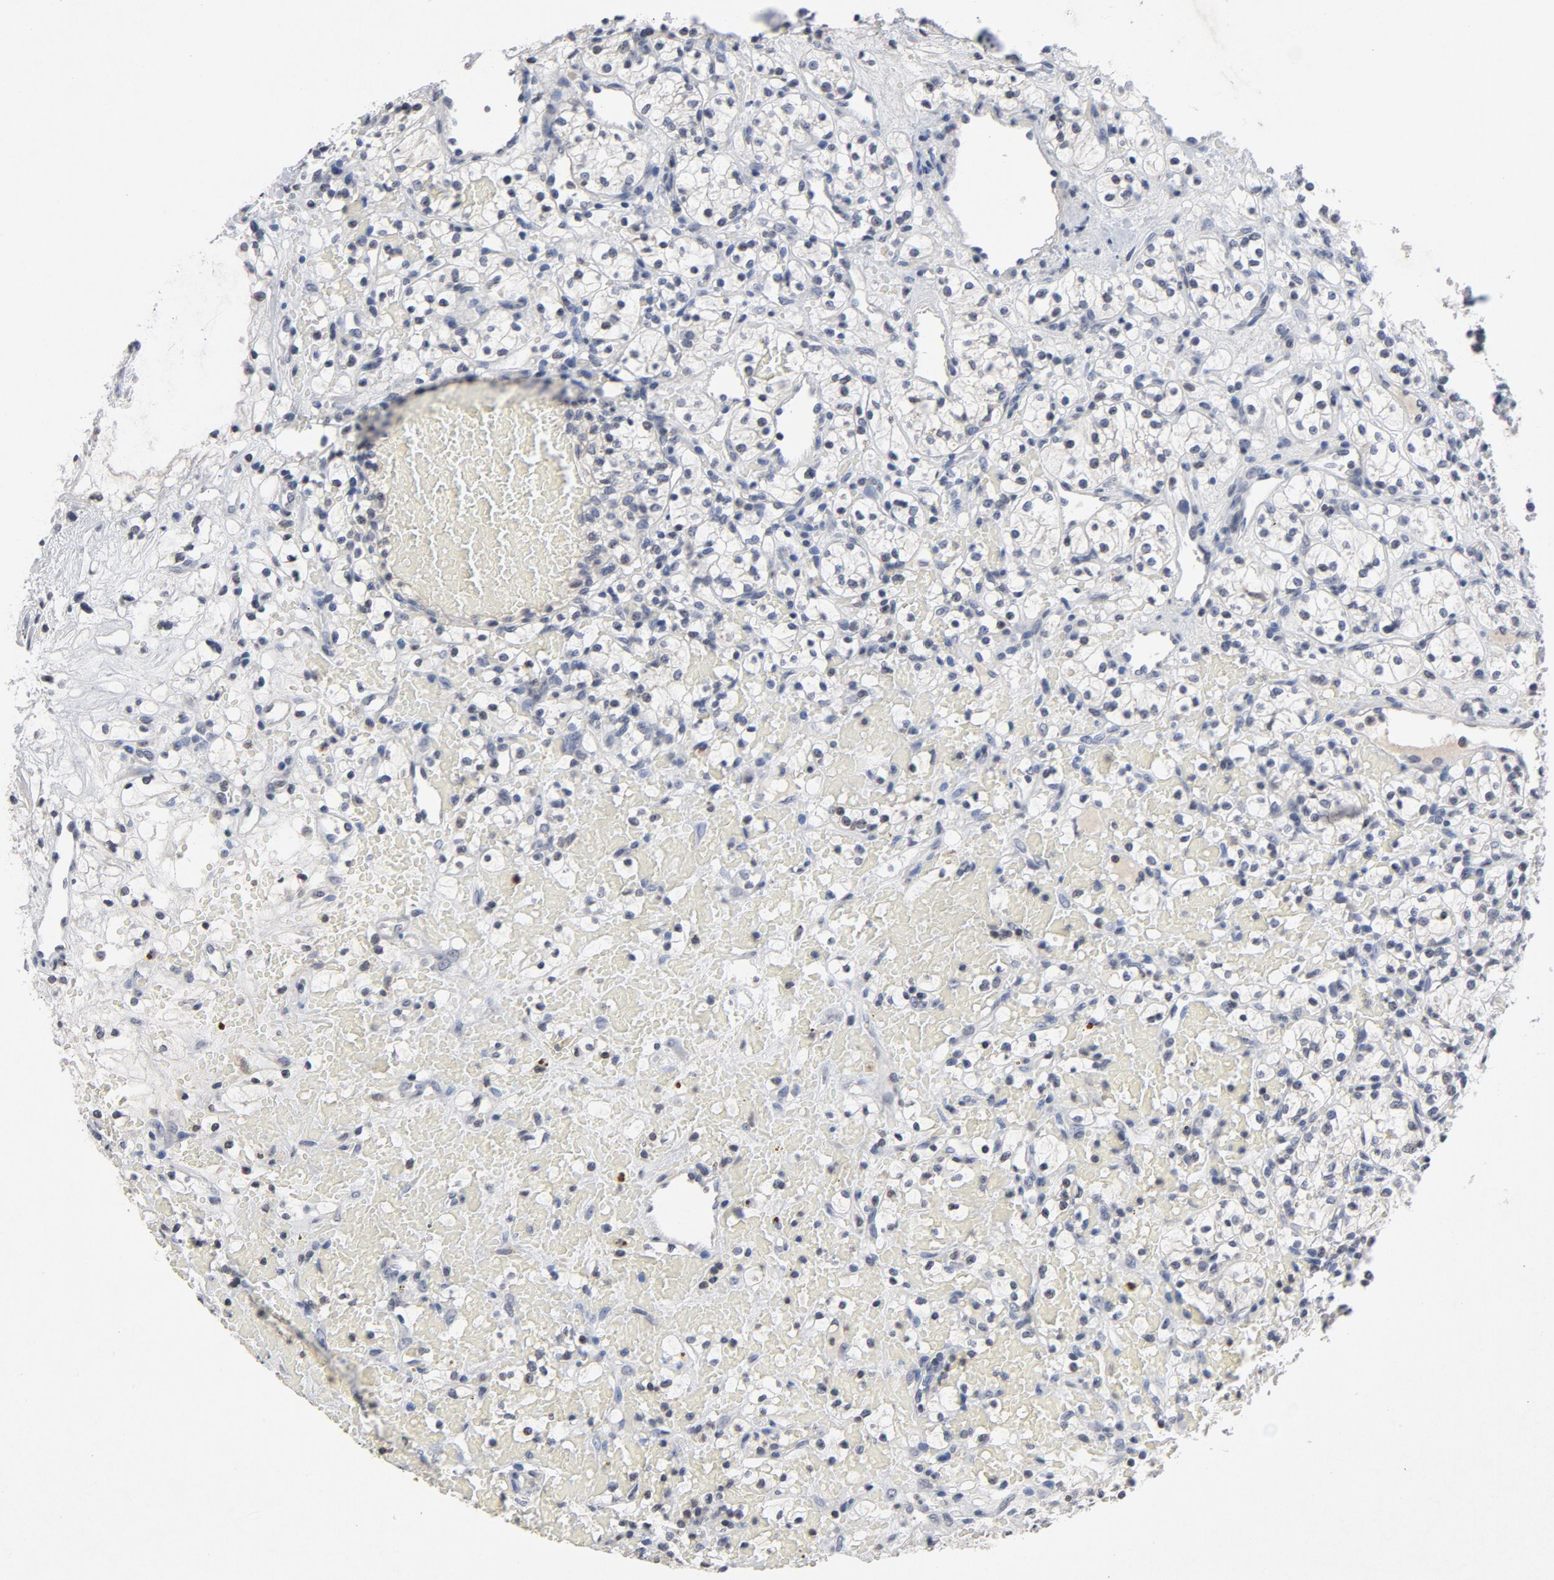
{"staining": {"intensity": "negative", "quantity": "none", "location": "none"}, "tissue": "renal cancer", "cell_type": "Tumor cells", "image_type": "cancer", "snomed": [{"axis": "morphology", "description": "Adenocarcinoma, NOS"}, {"axis": "topography", "description": "Kidney"}], "caption": "The IHC micrograph has no significant positivity in tumor cells of adenocarcinoma (renal) tissue. Brightfield microscopy of immunohistochemistry (IHC) stained with DAB (3,3'-diaminobenzidine) (brown) and hematoxylin (blue), captured at high magnification.", "gene": "TCL1A", "patient": {"sex": "female", "age": 60}}